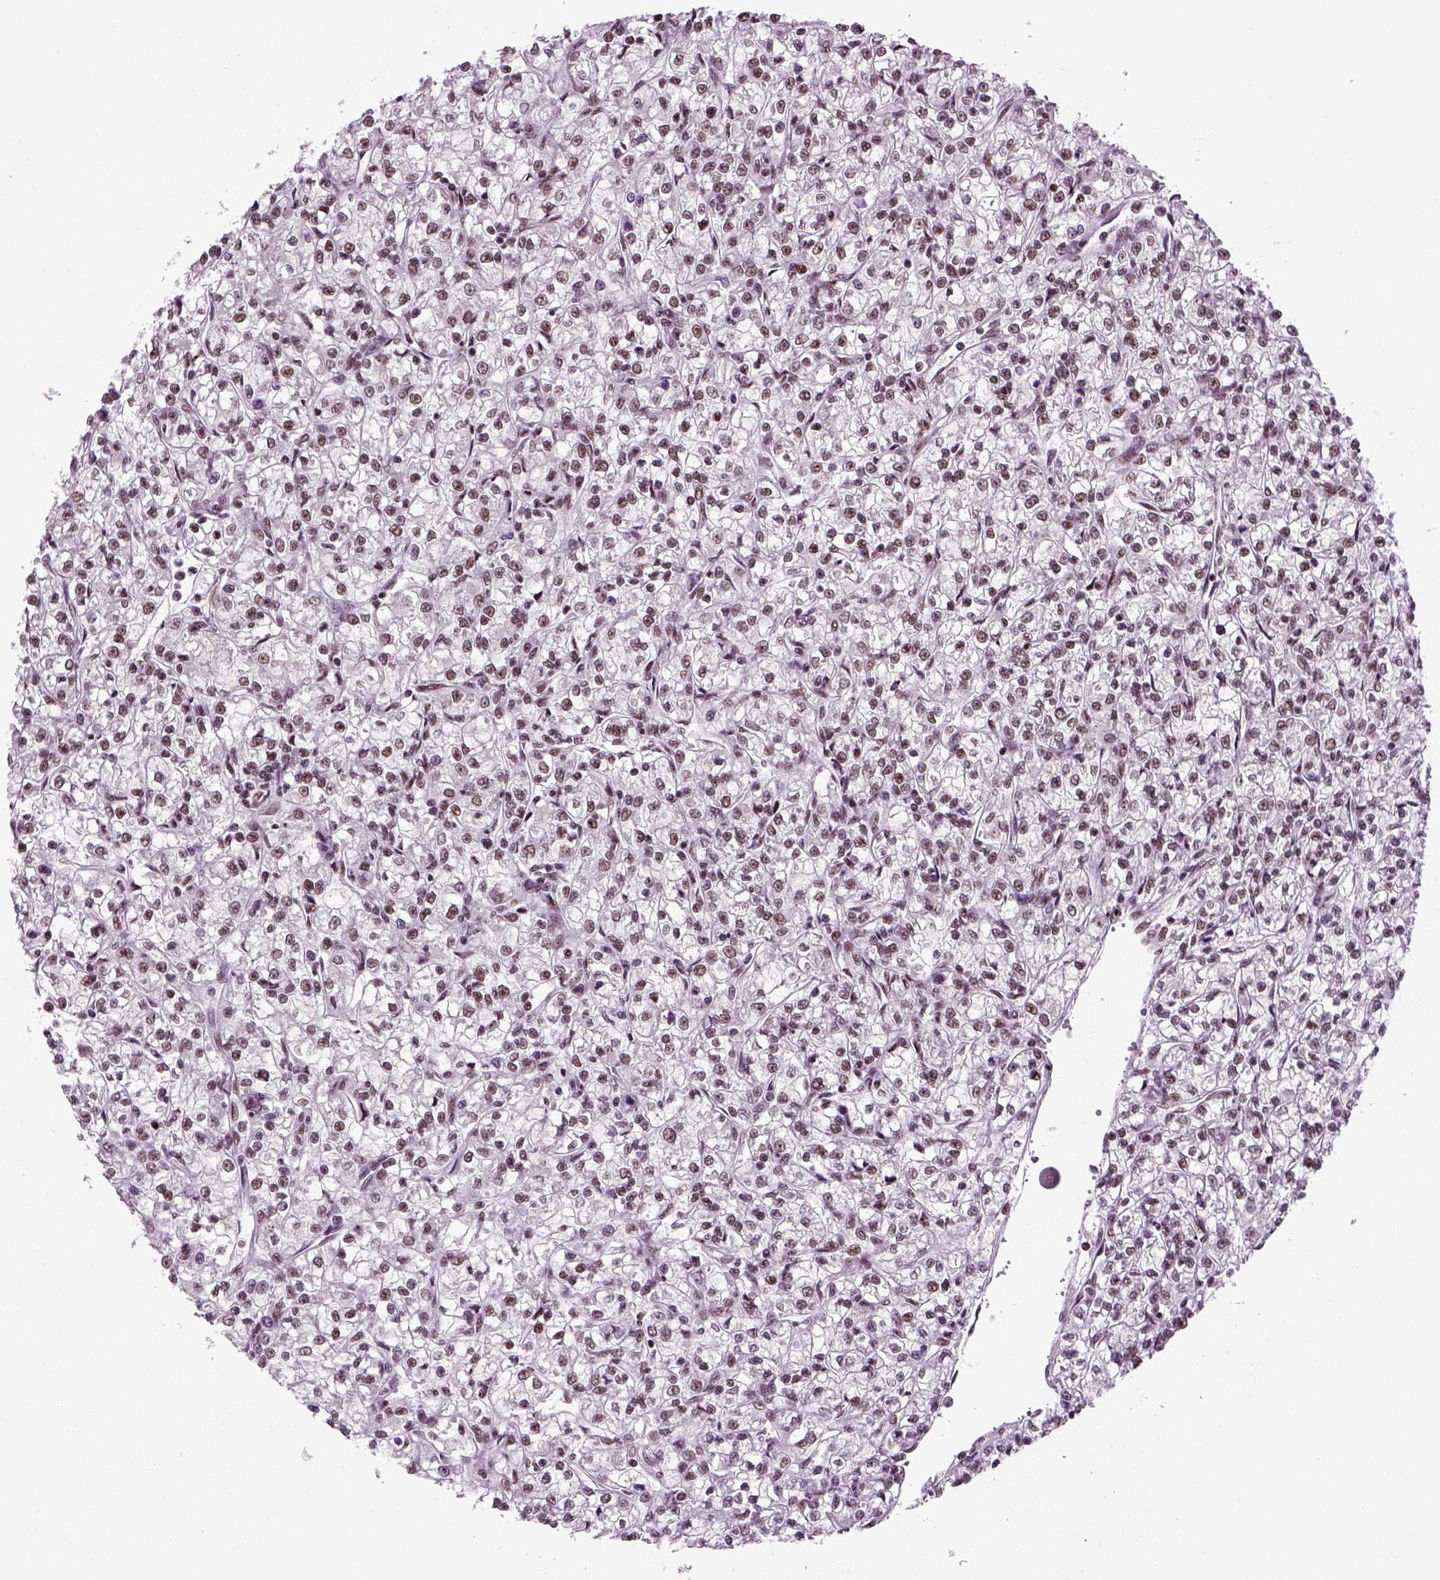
{"staining": {"intensity": "weak", "quantity": "25%-75%", "location": "nuclear"}, "tissue": "renal cancer", "cell_type": "Tumor cells", "image_type": "cancer", "snomed": [{"axis": "morphology", "description": "Adenocarcinoma, NOS"}, {"axis": "topography", "description": "Kidney"}], "caption": "Protein analysis of adenocarcinoma (renal) tissue demonstrates weak nuclear expression in about 25%-75% of tumor cells.", "gene": "RCOR3", "patient": {"sex": "female", "age": 59}}